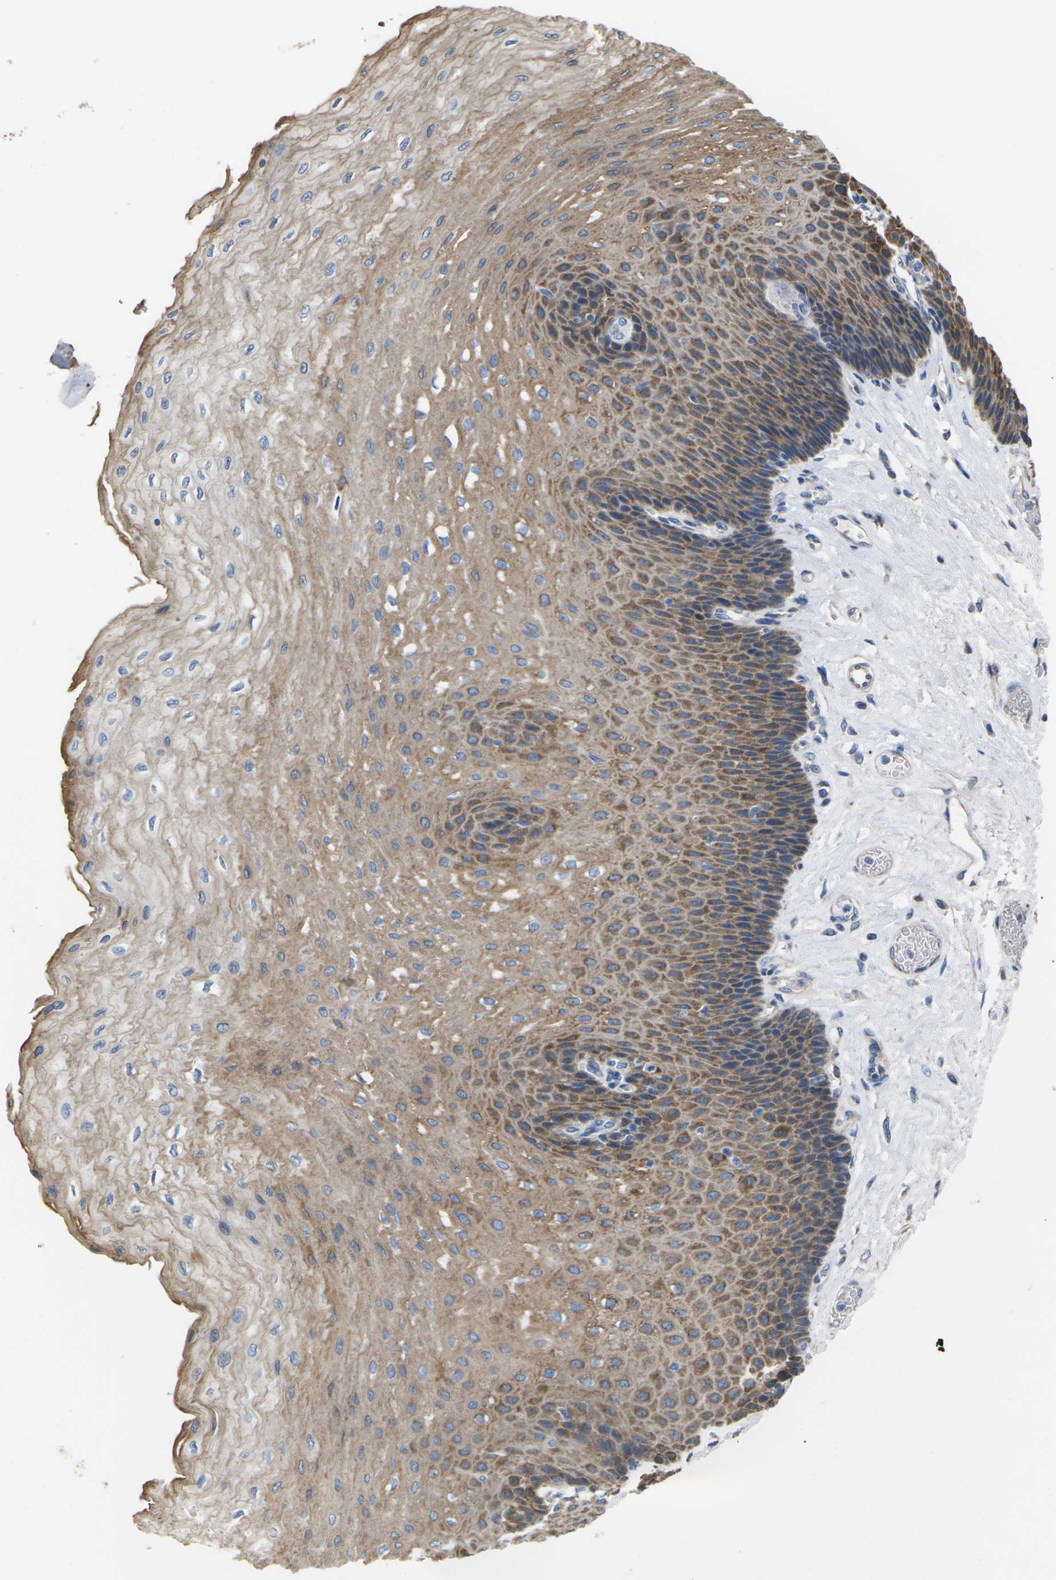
{"staining": {"intensity": "moderate", "quantity": ">75%", "location": "cytoplasmic/membranous"}, "tissue": "esophagus", "cell_type": "Squamous epithelial cells", "image_type": "normal", "snomed": [{"axis": "morphology", "description": "Normal tissue, NOS"}, {"axis": "topography", "description": "Esophagus"}], "caption": "An IHC image of normal tissue is shown. Protein staining in brown highlights moderate cytoplasmic/membranous positivity in esophagus within squamous epithelial cells.", "gene": "KLHDC8B", "patient": {"sex": "female", "age": 72}}